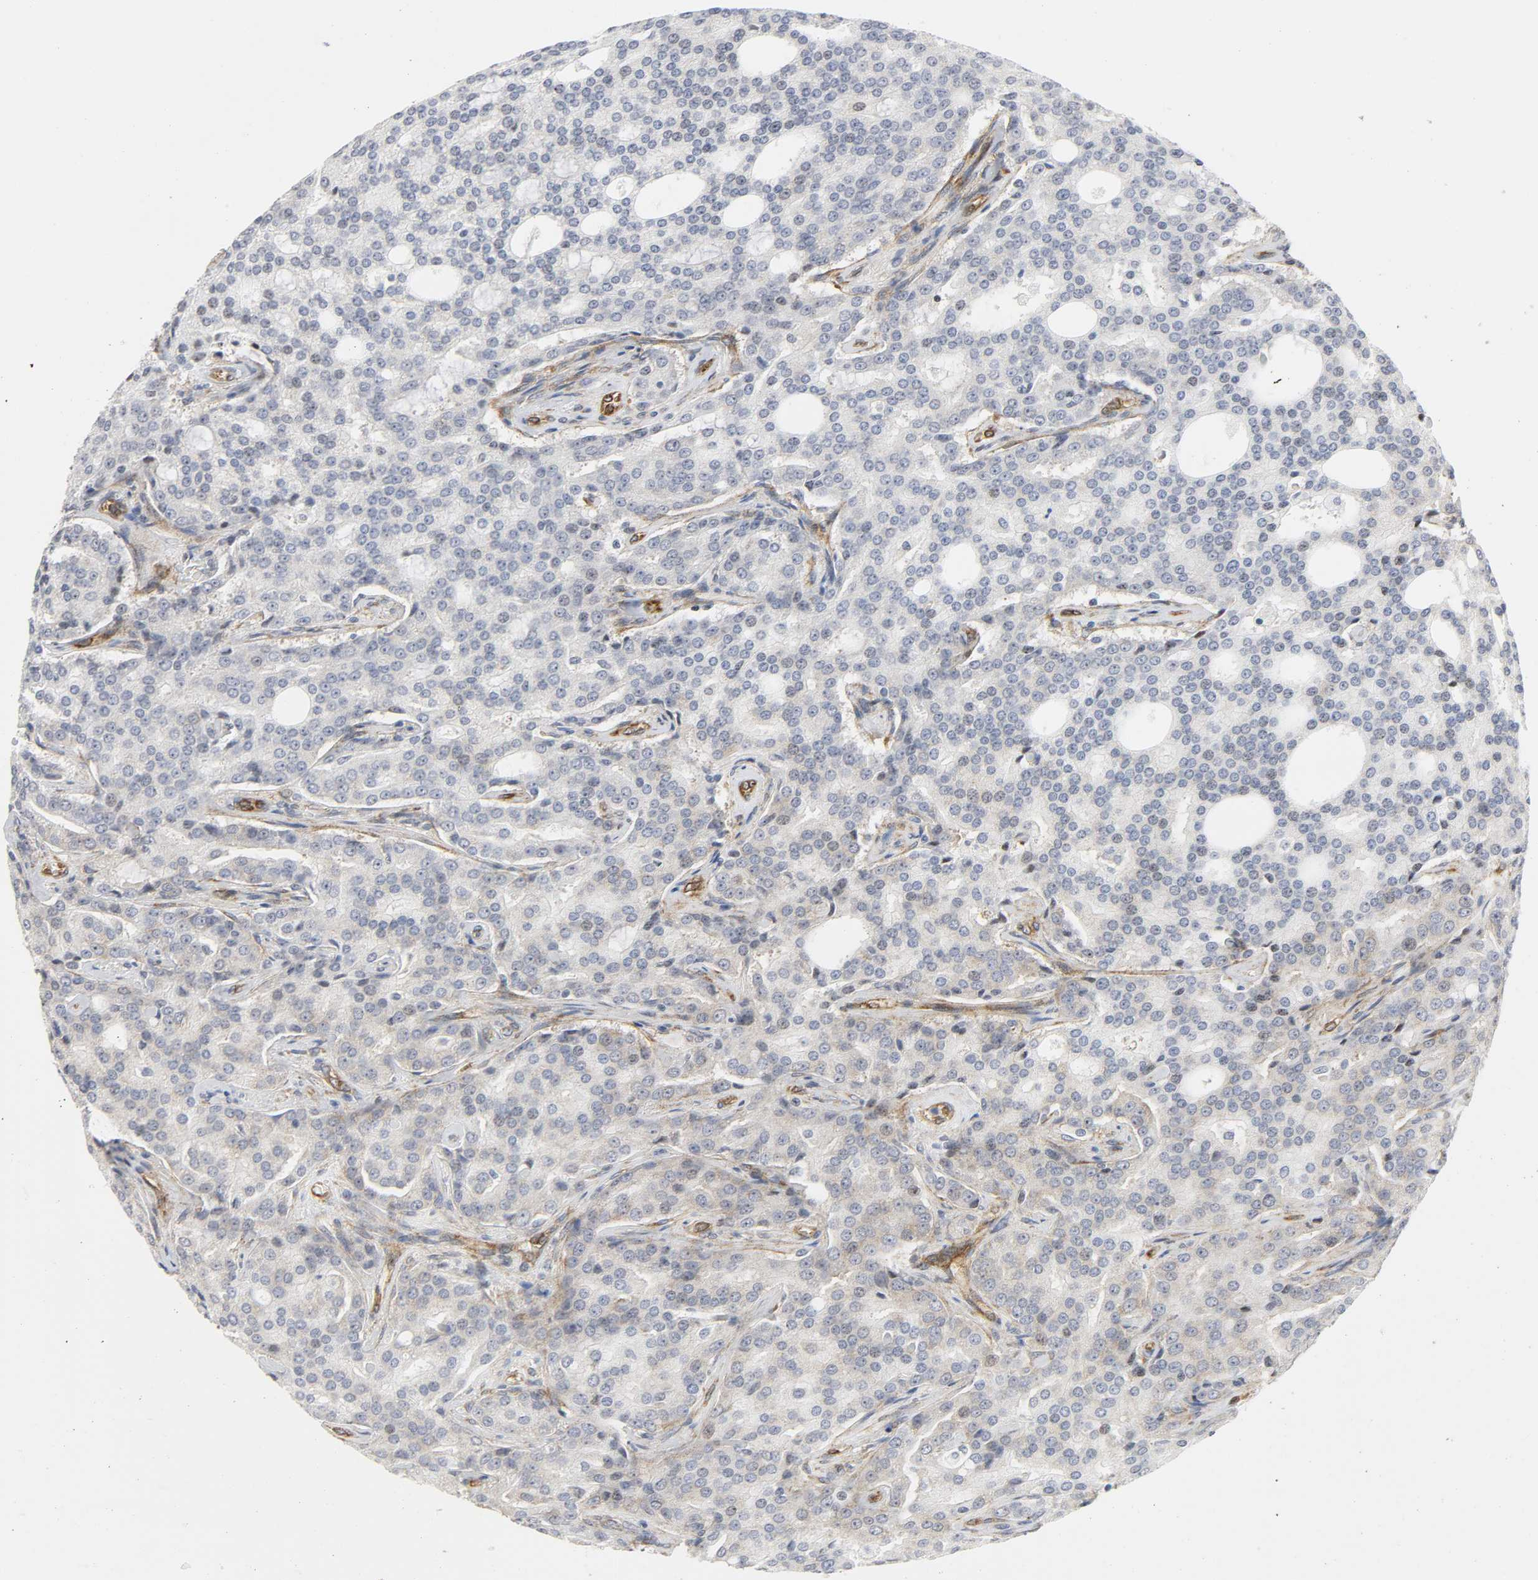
{"staining": {"intensity": "negative", "quantity": "none", "location": "none"}, "tissue": "prostate cancer", "cell_type": "Tumor cells", "image_type": "cancer", "snomed": [{"axis": "morphology", "description": "Adenocarcinoma, High grade"}, {"axis": "topography", "description": "Prostate"}], "caption": "Prostate cancer (high-grade adenocarcinoma) stained for a protein using immunohistochemistry reveals no positivity tumor cells.", "gene": "DOCK1", "patient": {"sex": "male", "age": 72}}